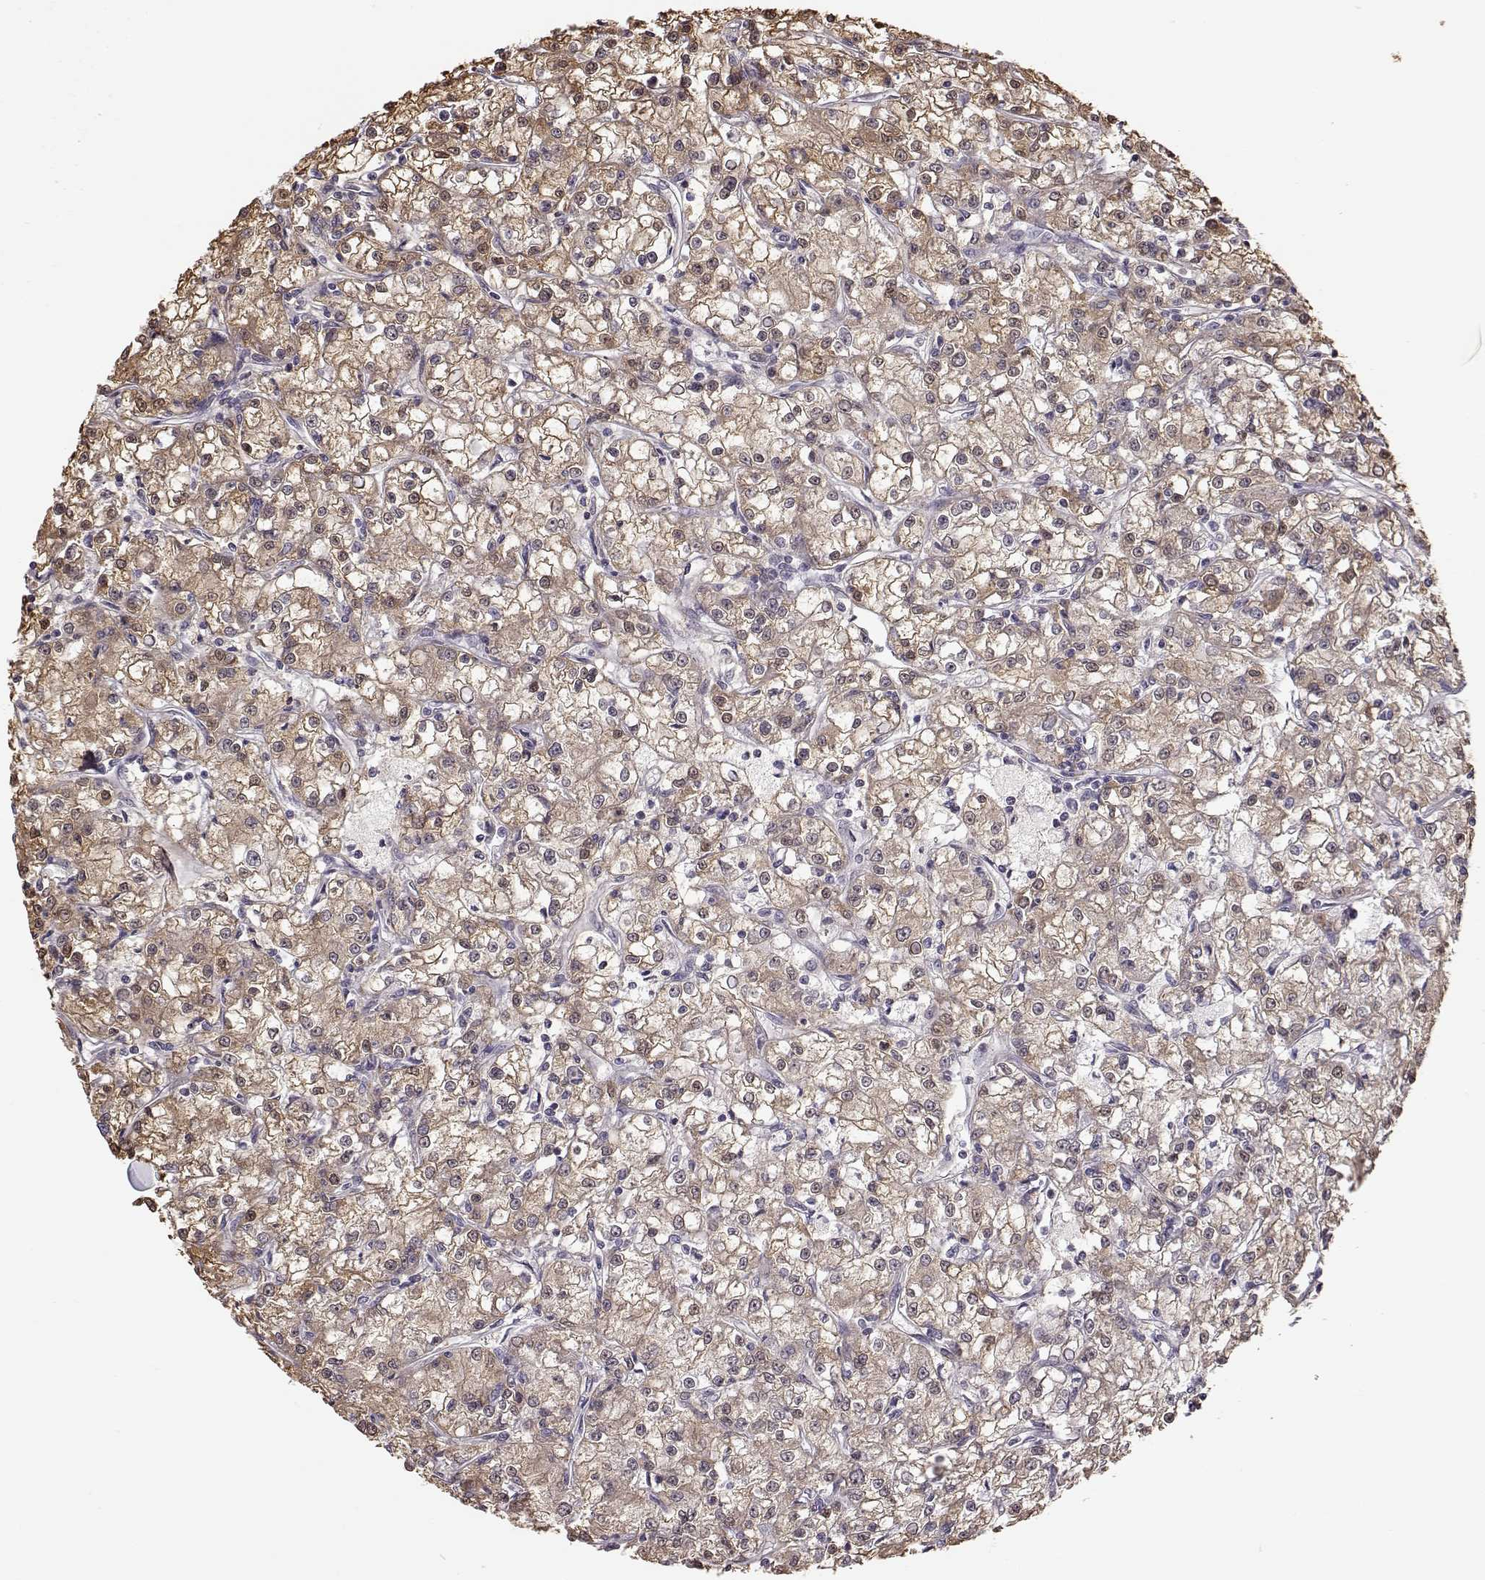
{"staining": {"intensity": "moderate", "quantity": ">75%", "location": "cytoplasmic/membranous"}, "tissue": "renal cancer", "cell_type": "Tumor cells", "image_type": "cancer", "snomed": [{"axis": "morphology", "description": "Adenocarcinoma, NOS"}, {"axis": "topography", "description": "Kidney"}], "caption": "Renal adenocarcinoma stained with a protein marker reveals moderate staining in tumor cells.", "gene": "CRB1", "patient": {"sex": "female", "age": 59}}